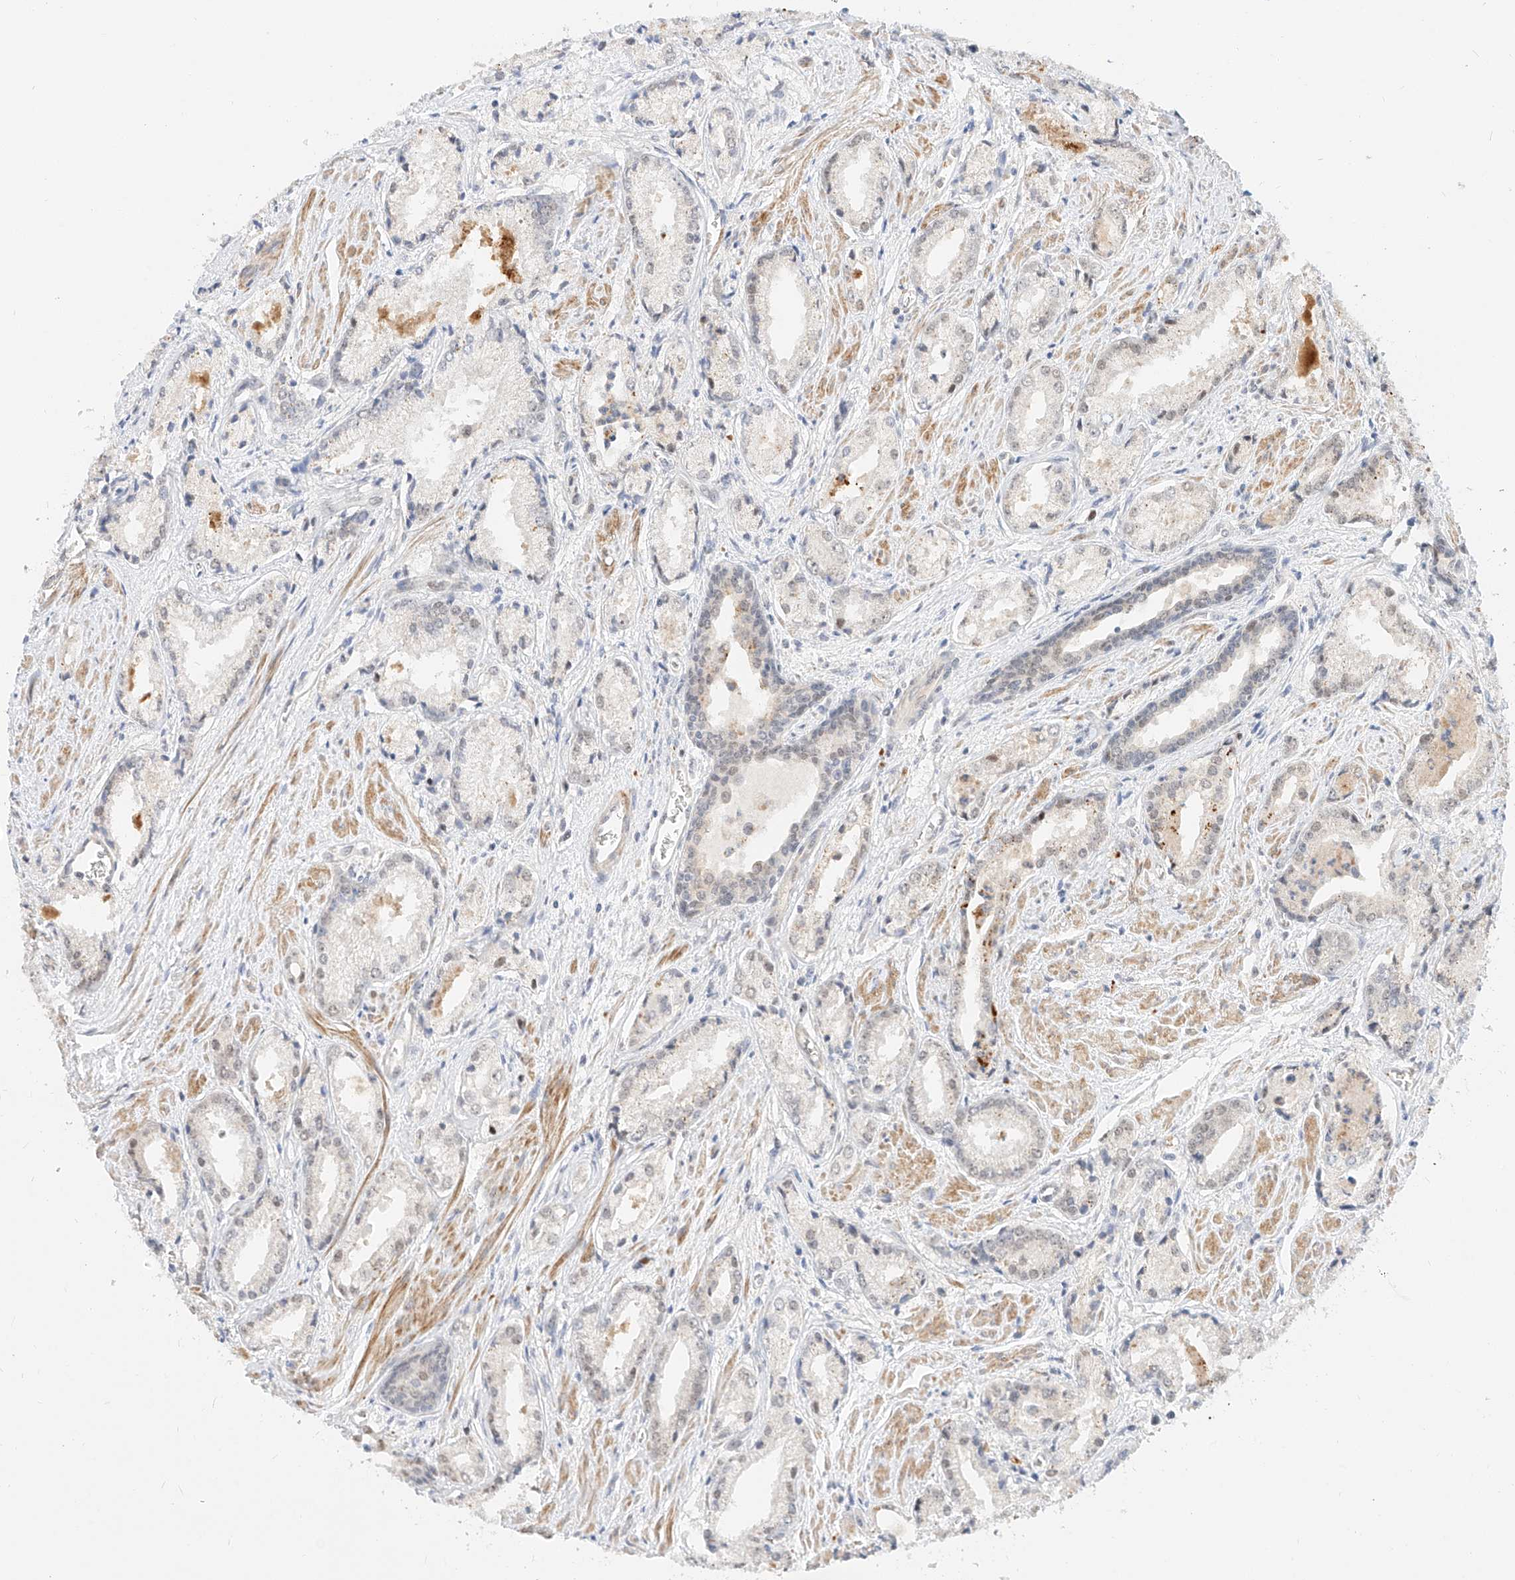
{"staining": {"intensity": "weak", "quantity": "<25%", "location": "nuclear"}, "tissue": "prostate cancer", "cell_type": "Tumor cells", "image_type": "cancer", "snomed": [{"axis": "morphology", "description": "Adenocarcinoma, Low grade"}, {"axis": "topography", "description": "Prostate"}], "caption": "Photomicrograph shows no protein positivity in tumor cells of adenocarcinoma (low-grade) (prostate) tissue.", "gene": "CBX8", "patient": {"sex": "male", "age": 54}}